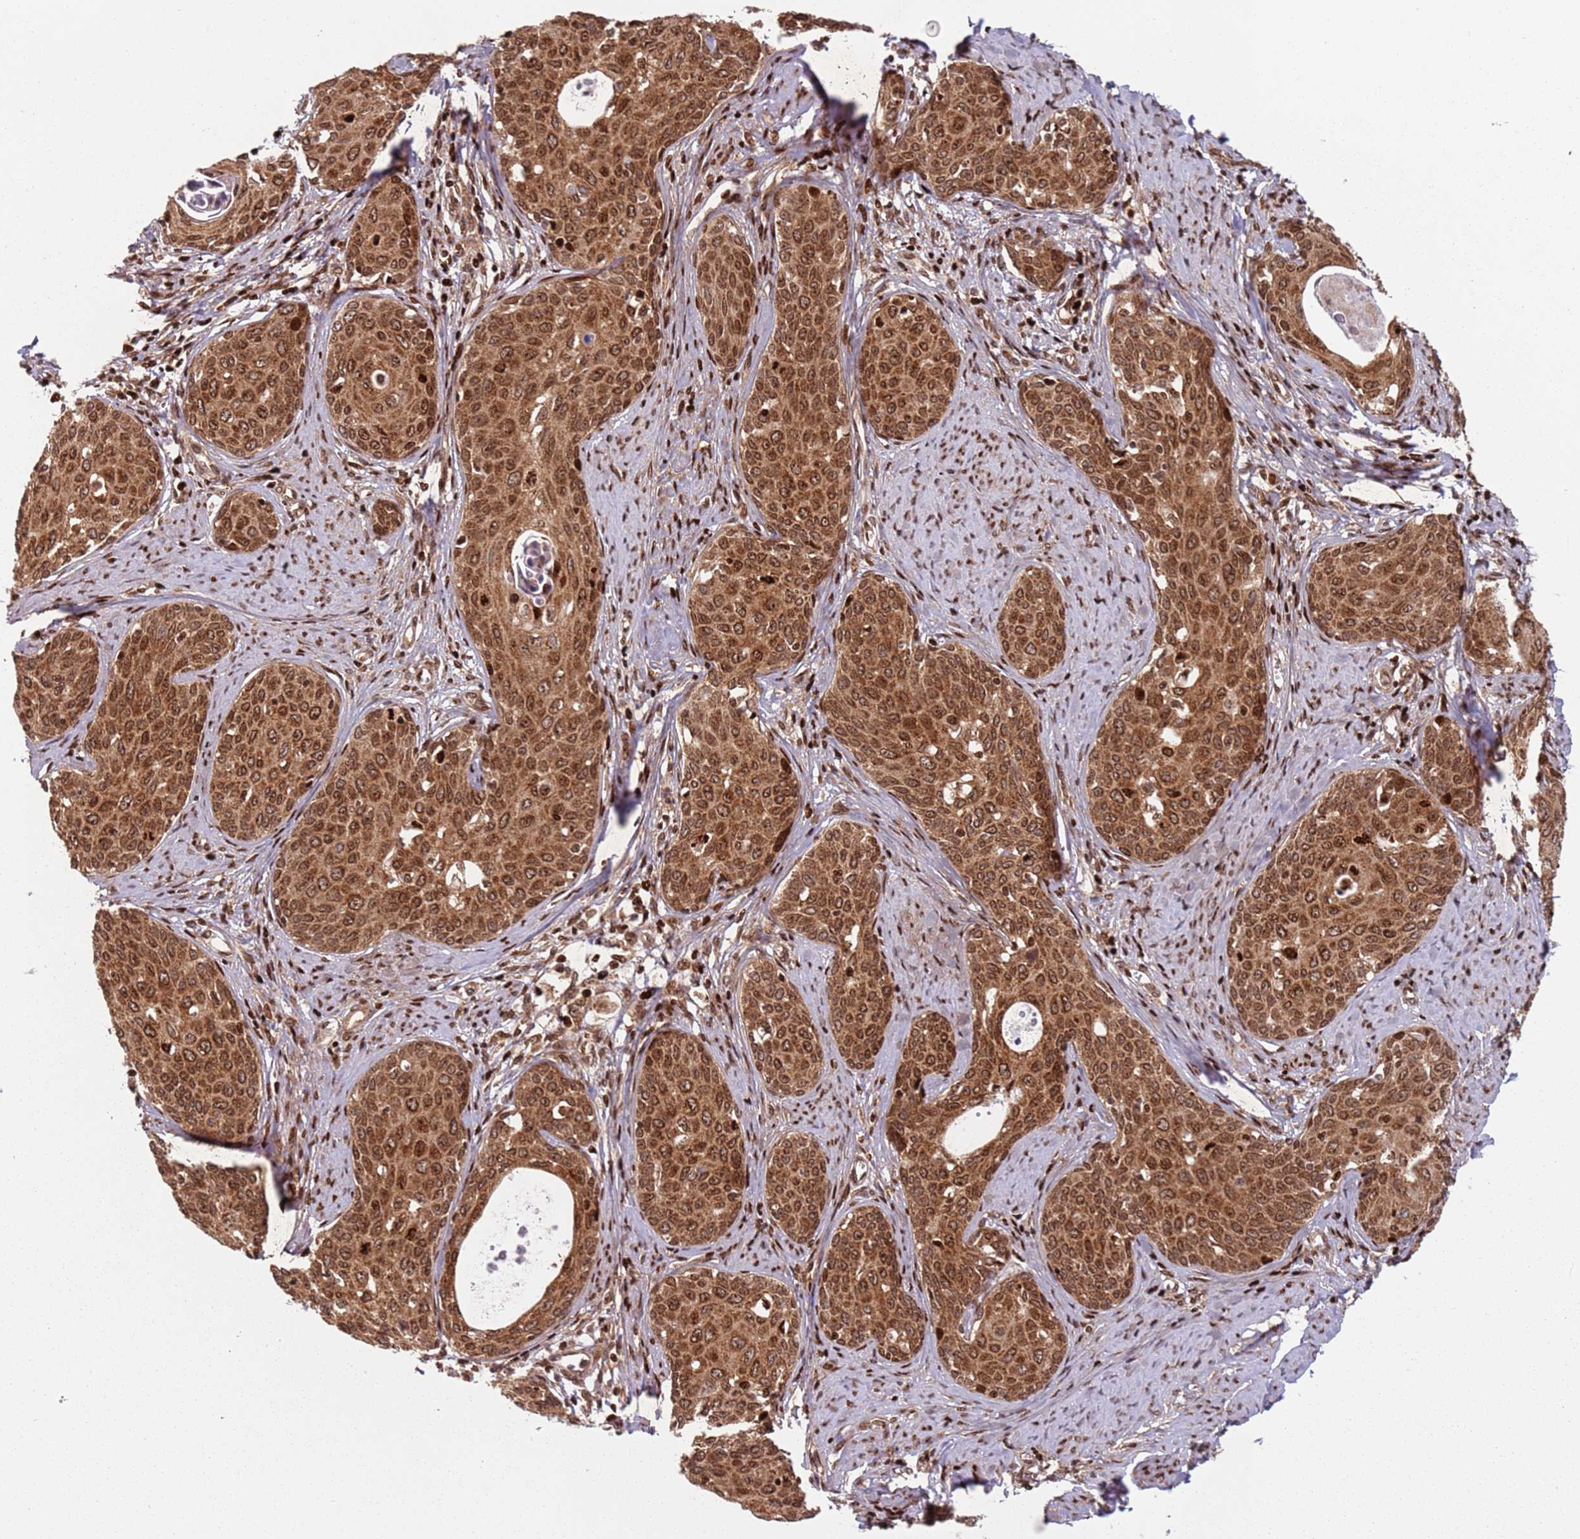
{"staining": {"intensity": "strong", "quantity": ">75%", "location": "cytoplasmic/membranous,nuclear"}, "tissue": "cervical cancer", "cell_type": "Tumor cells", "image_type": "cancer", "snomed": [{"axis": "morphology", "description": "Squamous cell carcinoma, NOS"}, {"axis": "topography", "description": "Cervix"}], "caption": "The immunohistochemical stain shows strong cytoplasmic/membranous and nuclear positivity in tumor cells of cervical squamous cell carcinoma tissue.", "gene": "HNRNPLL", "patient": {"sex": "female", "age": 52}}